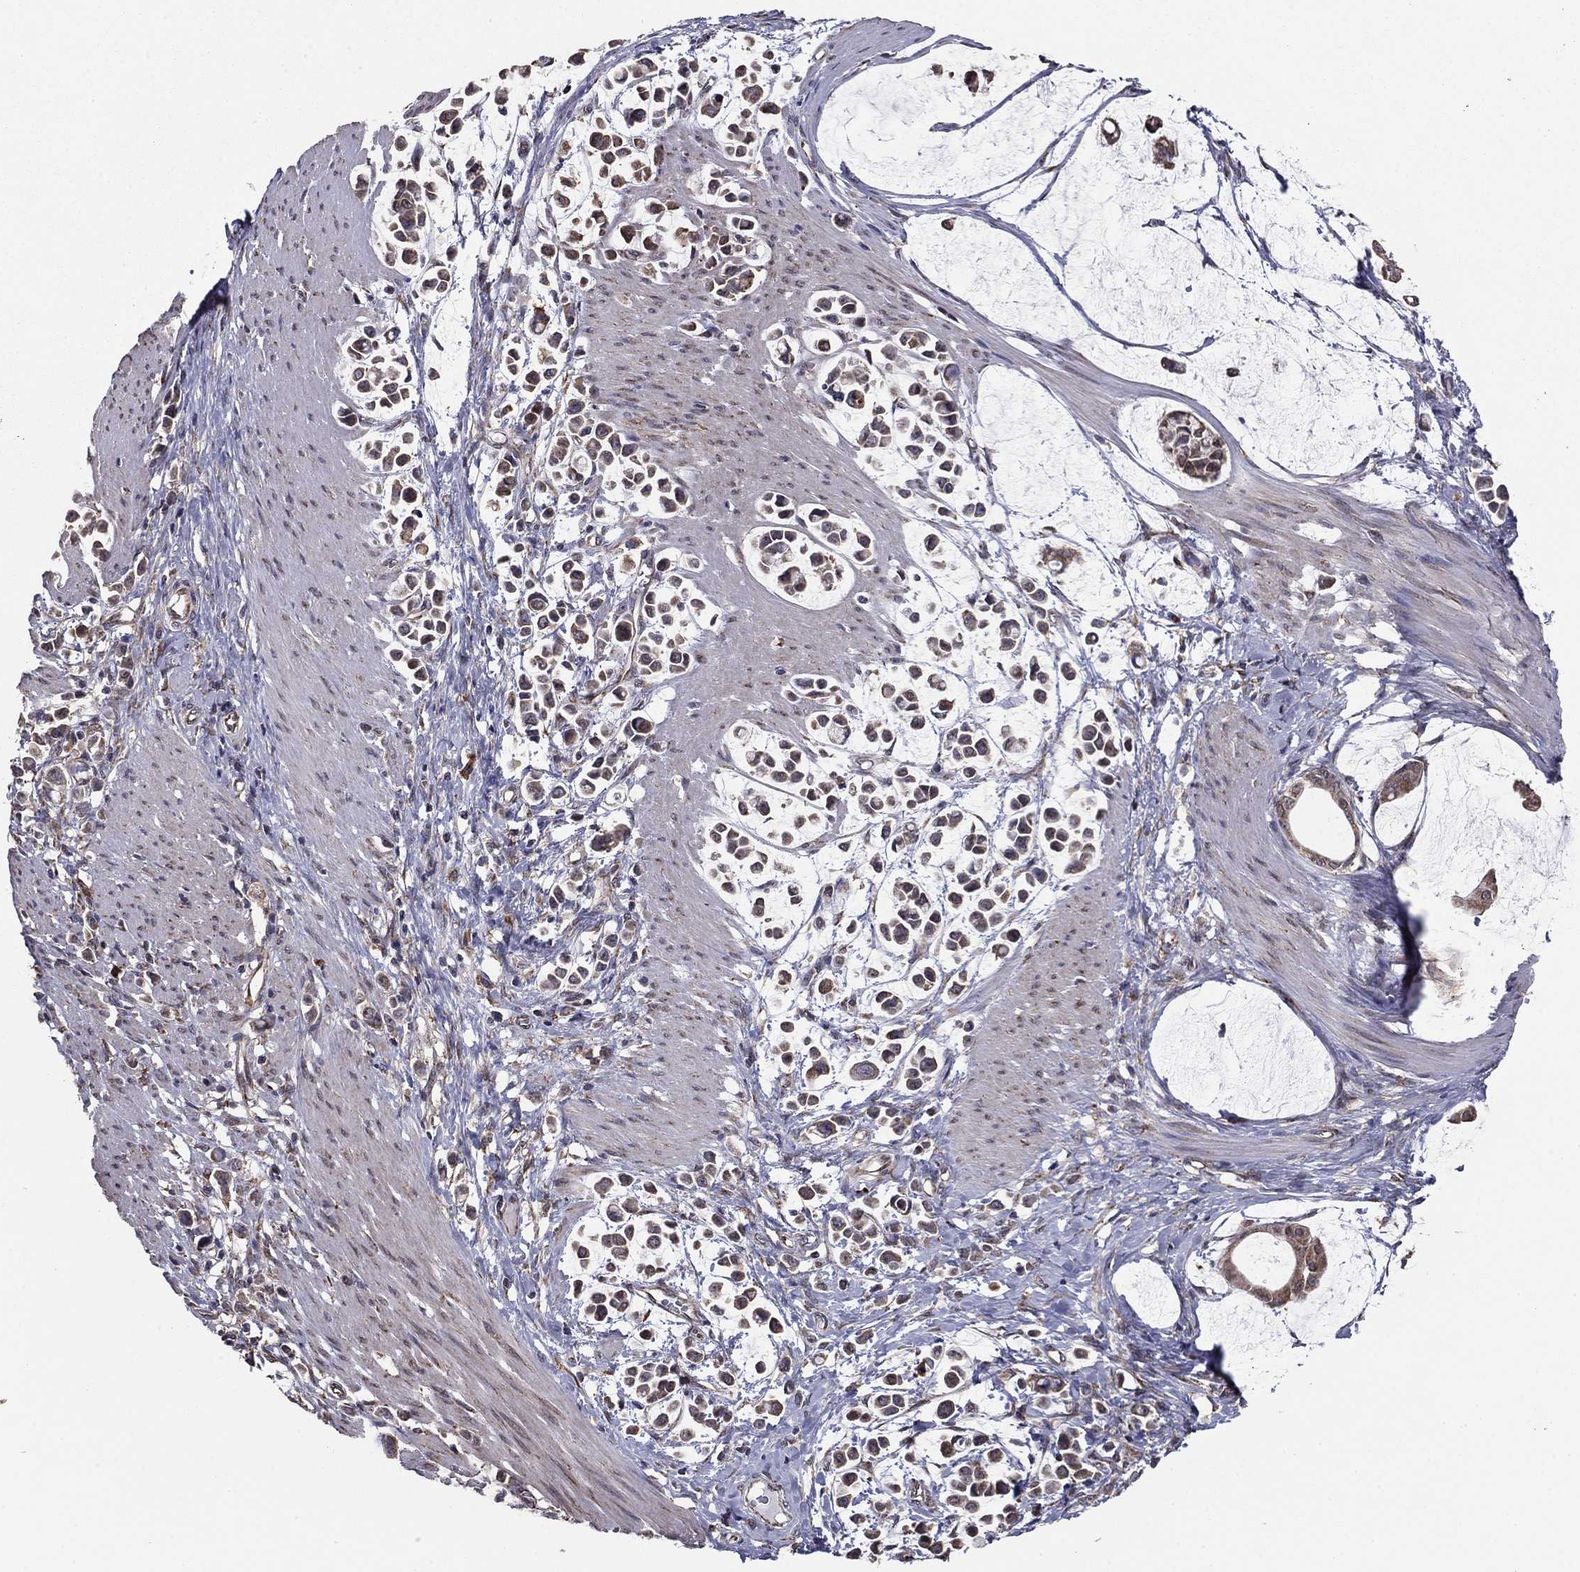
{"staining": {"intensity": "weak", "quantity": "25%-75%", "location": "cytoplasmic/membranous"}, "tissue": "stomach cancer", "cell_type": "Tumor cells", "image_type": "cancer", "snomed": [{"axis": "morphology", "description": "Adenocarcinoma, NOS"}, {"axis": "topography", "description": "Stomach"}], "caption": "Immunohistochemistry (IHC) of human stomach cancer (adenocarcinoma) exhibits low levels of weak cytoplasmic/membranous expression in approximately 25%-75% of tumor cells.", "gene": "NKIRAS1", "patient": {"sex": "male", "age": 82}}